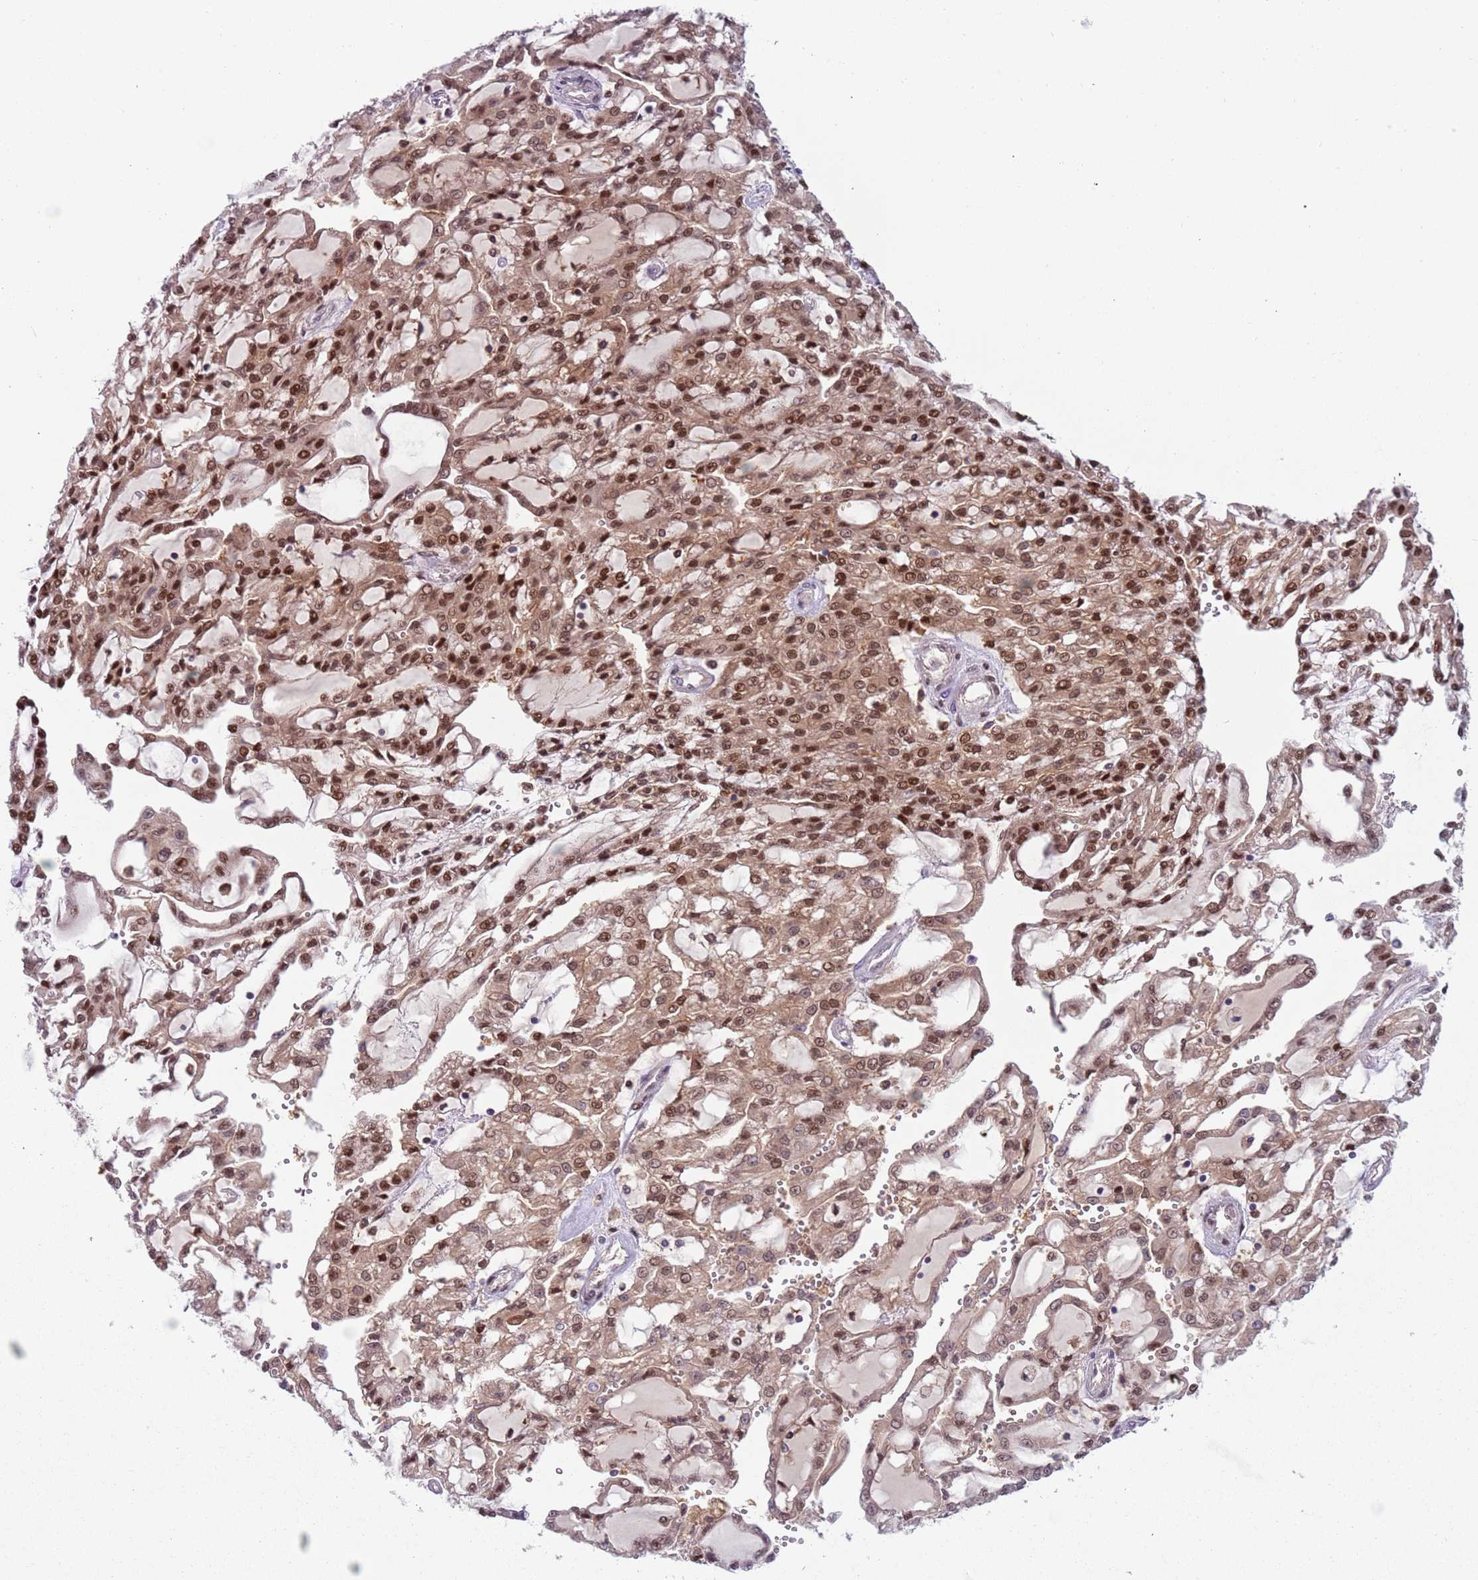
{"staining": {"intensity": "moderate", "quantity": ">75%", "location": "cytoplasmic/membranous,nuclear"}, "tissue": "renal cancer", "cell_type": "Tumor cells", "image_type": "cancer", "snomed": [{"axis": "morphology", "description": "Adenocarcinoma, NOS"}, {"axis": "topography", "description": "Kidney"}], "caption": "Moderate cytoplasmic/membranous and nuclear positivity for a protein is appreciated in about >75% of tumor cells of renal cancer using immunohistochemistry.", "gene": "RMND5B", "patient": {"sex": "male", "age": 63}}